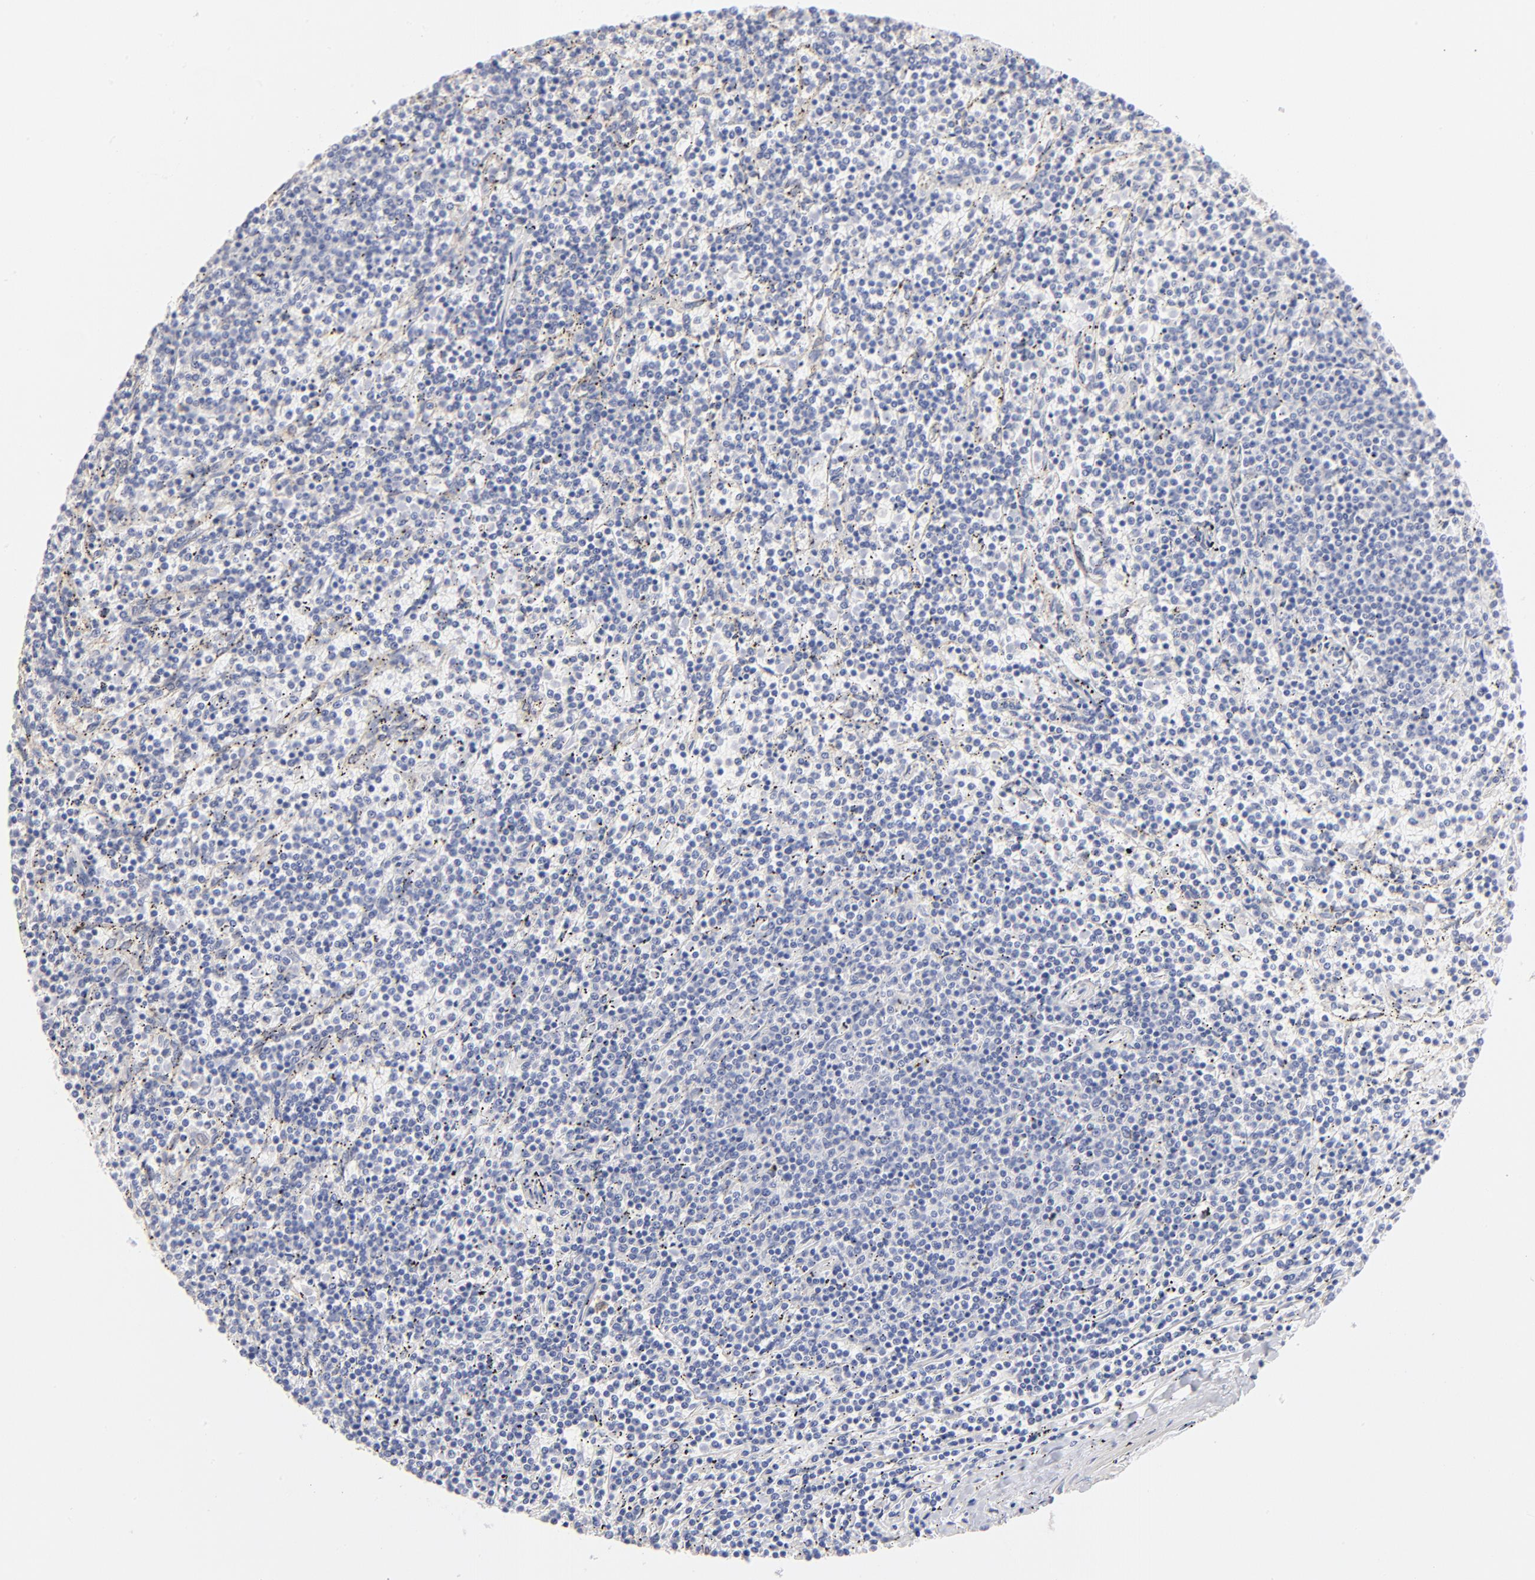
{"staining": {"intensity": "negative", "quantity": "none", "location": "none"}, "tissue": "lymphoma", "cell_type": "Tumor cells", "image_type": "cancer", "snomed": [{"axis": "morphology", "description": "Malignant lymphoma, non-Hodgkin's type, Low grade"}, {"axis": "topography", "description": "Spleen"}], "caption": "Lymphoma was stained to show a protein in brown. There is no significant positivity in tumor cells. (DAB immunohistochemistry (IHC) with hematoxylin counter stain).", "gene": "TST", "patient": {"sex": "female", "age": 50}}